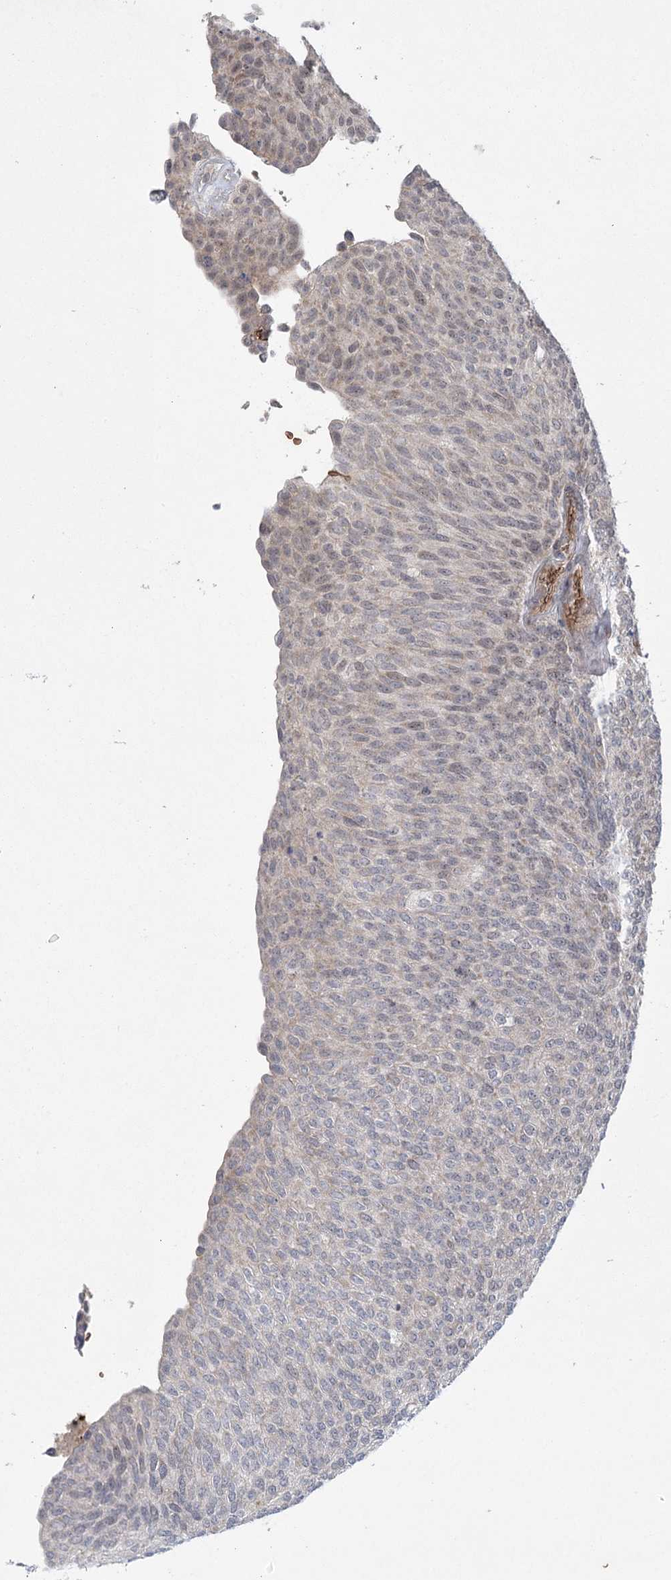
{"staining": {"intensity": "weak", "quantity": "<25%", "location": "nuclear"}, "tissue": "urothelial cancer", "cell_type": "Tumor cells", "image_type": "cancer", "snomed": [{"axis": "morphology", "description": "Urothelial carcinoma, Low grade"}, {"axis": "topography", "description": "Urinary bladder"}], "caption": "Immunohistochemistry (IHC) histopathology image of urothelial carcinoma (low-grade) stained for a protein (brown), which demonstrates no staining in tumor cells.", "gene": "NSMCE4A", "patient": {"sex": "female", "age": 79}}